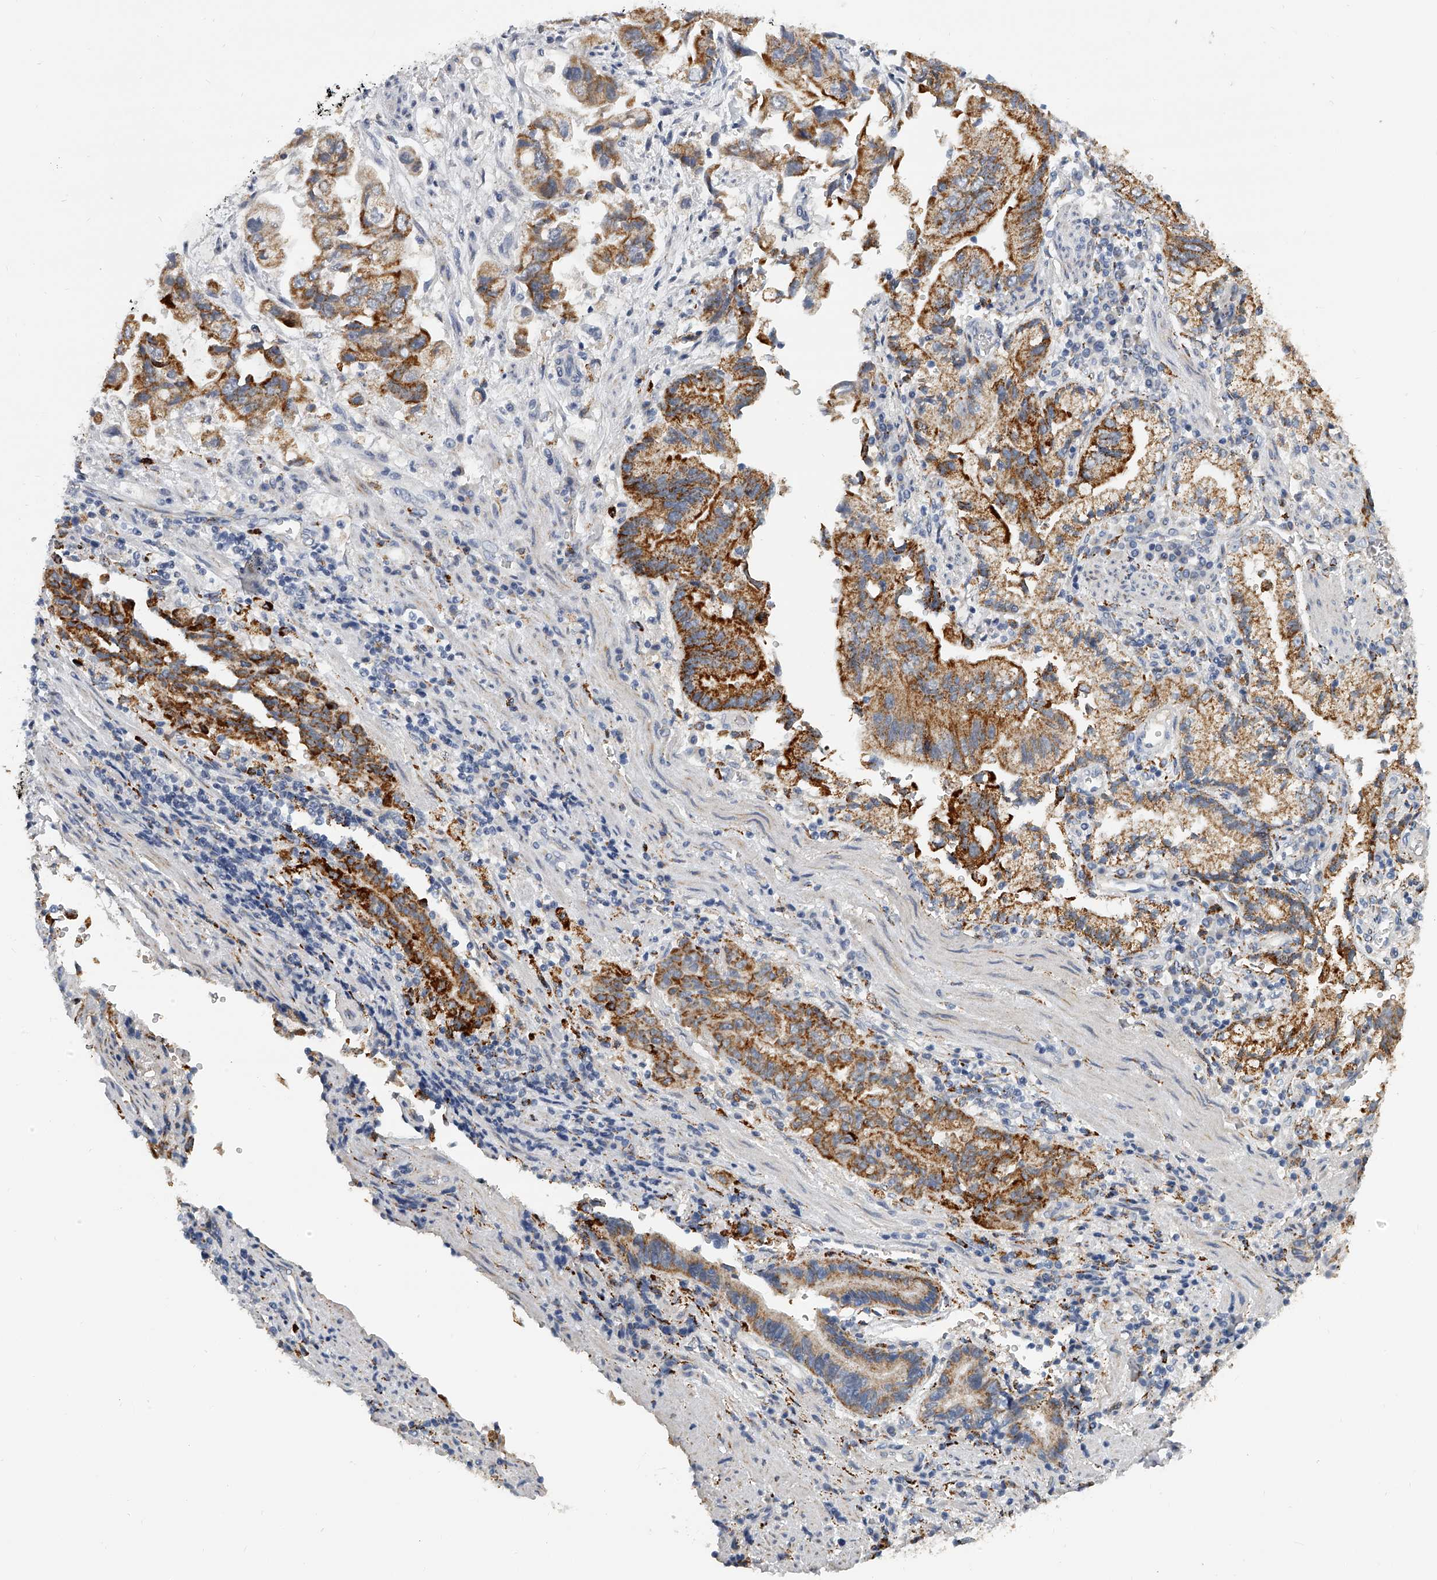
{"staining": {"intensity": "strong", "quantity": ">75%", "location": "cytoplasmic/membranous"}, "tissue": "stomach cancer", "cell_type": "Tumor cells", "image_type": "cancer", "snomed": [{"axis": "morphology", "description": "Adenocarcinoma, NOS"}, {"axis": "topography", "description": "Stomach"}], "caption": "Human stomach cancer (adenocarcinoma) stained for a protein (brown) demonstrates strong cytoplasmic/membranous positive staining in approximately >75% of tumor cells.", "gene": "KLHL7", "patient": {"sex": "male", "age": 62}}